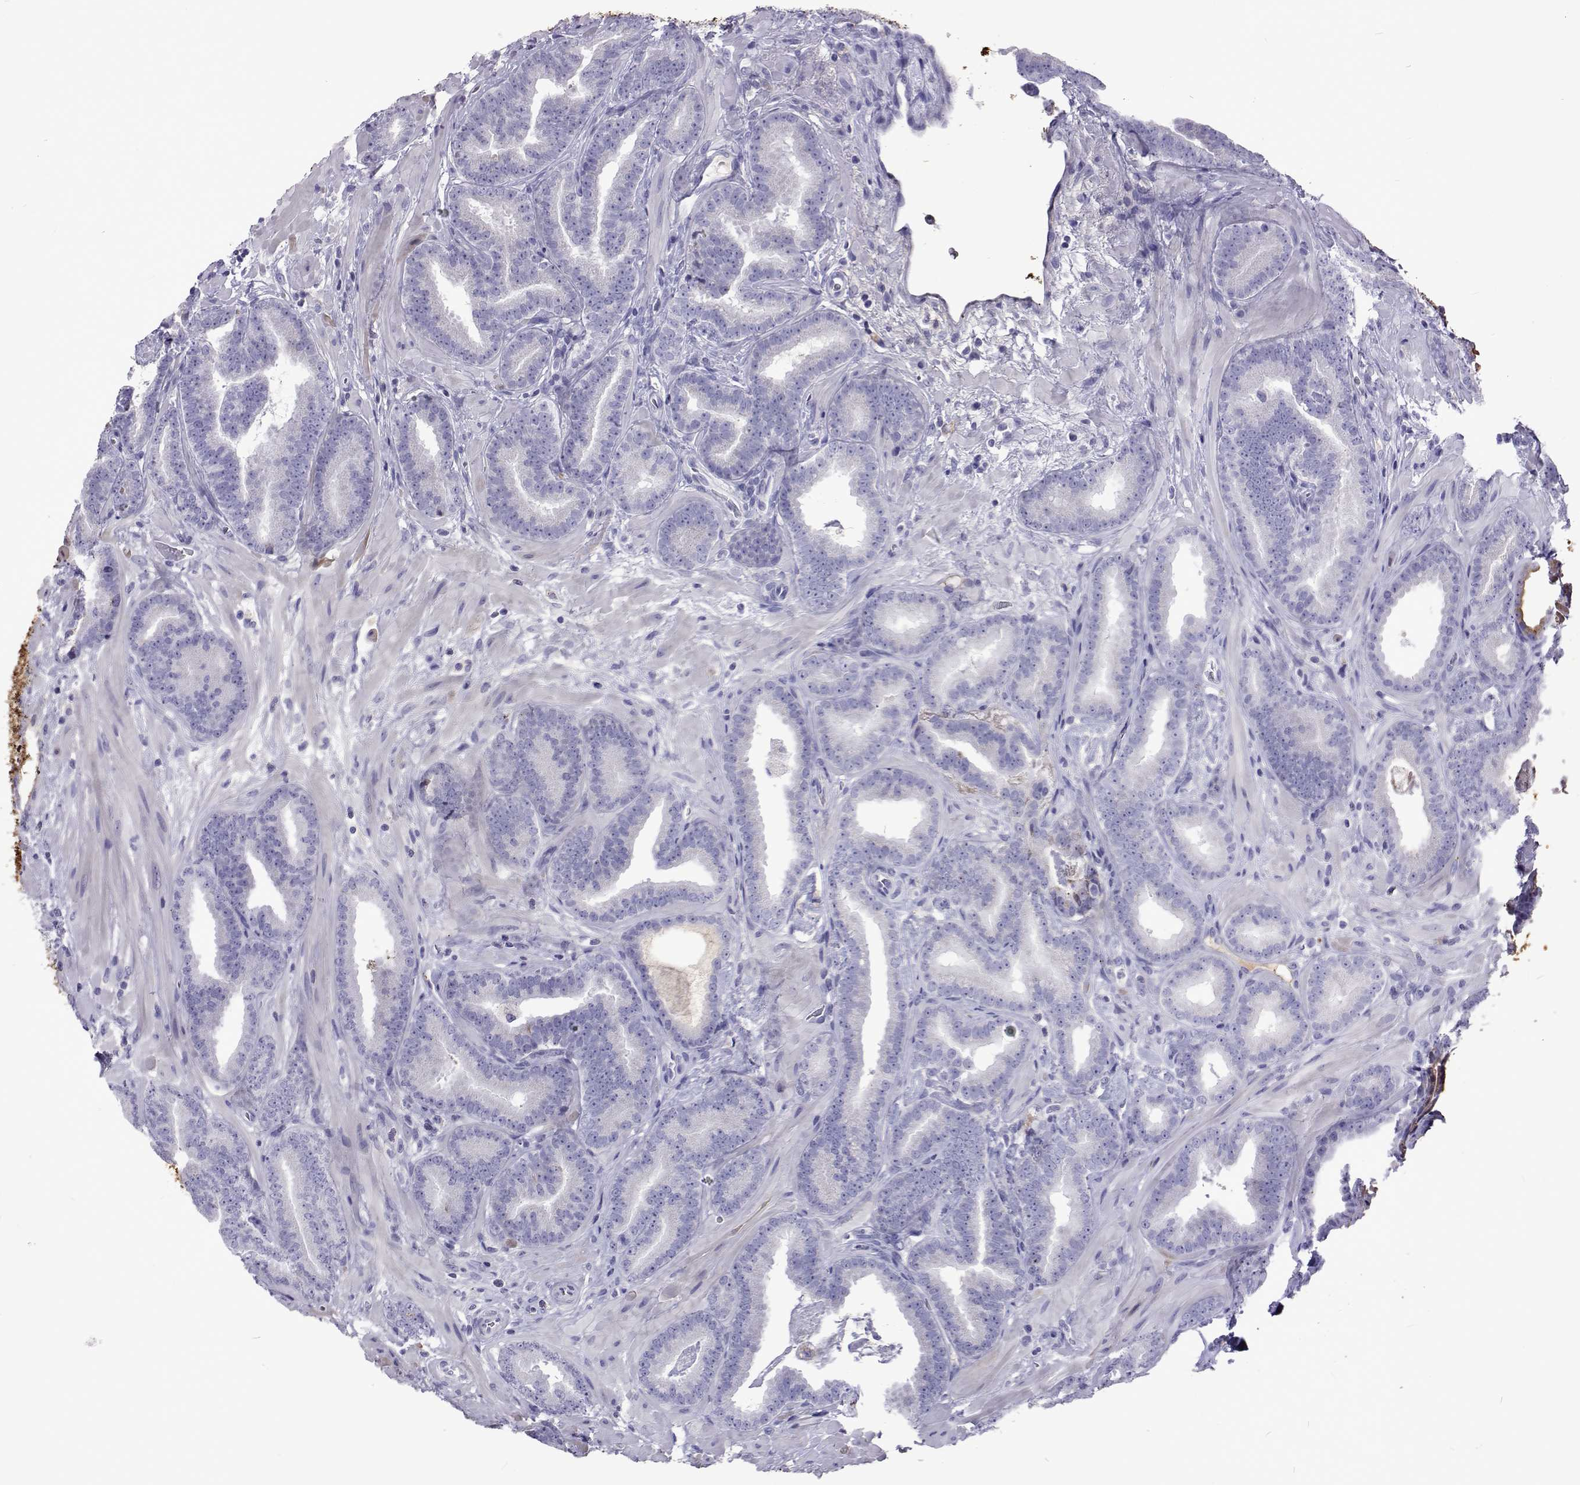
{"staining": {"intensity": "negative", "quantity": "none", "location": "none"}, "tissue": "prostate cancer", "cell_type": "Tumor cells", "image_type": "cancer", "snomed": [{"axis": "morphology", "description": "Adenocarcinoma, Low grade"}, {"axis": "topography", "description": "Prostate"}], "caption": "Prostate cancer stained for a protein using immunohistochemistry reveals no expression tumor cells.", "gene": "UMODL1", "patient": {"sex": "male", "age": 63}}